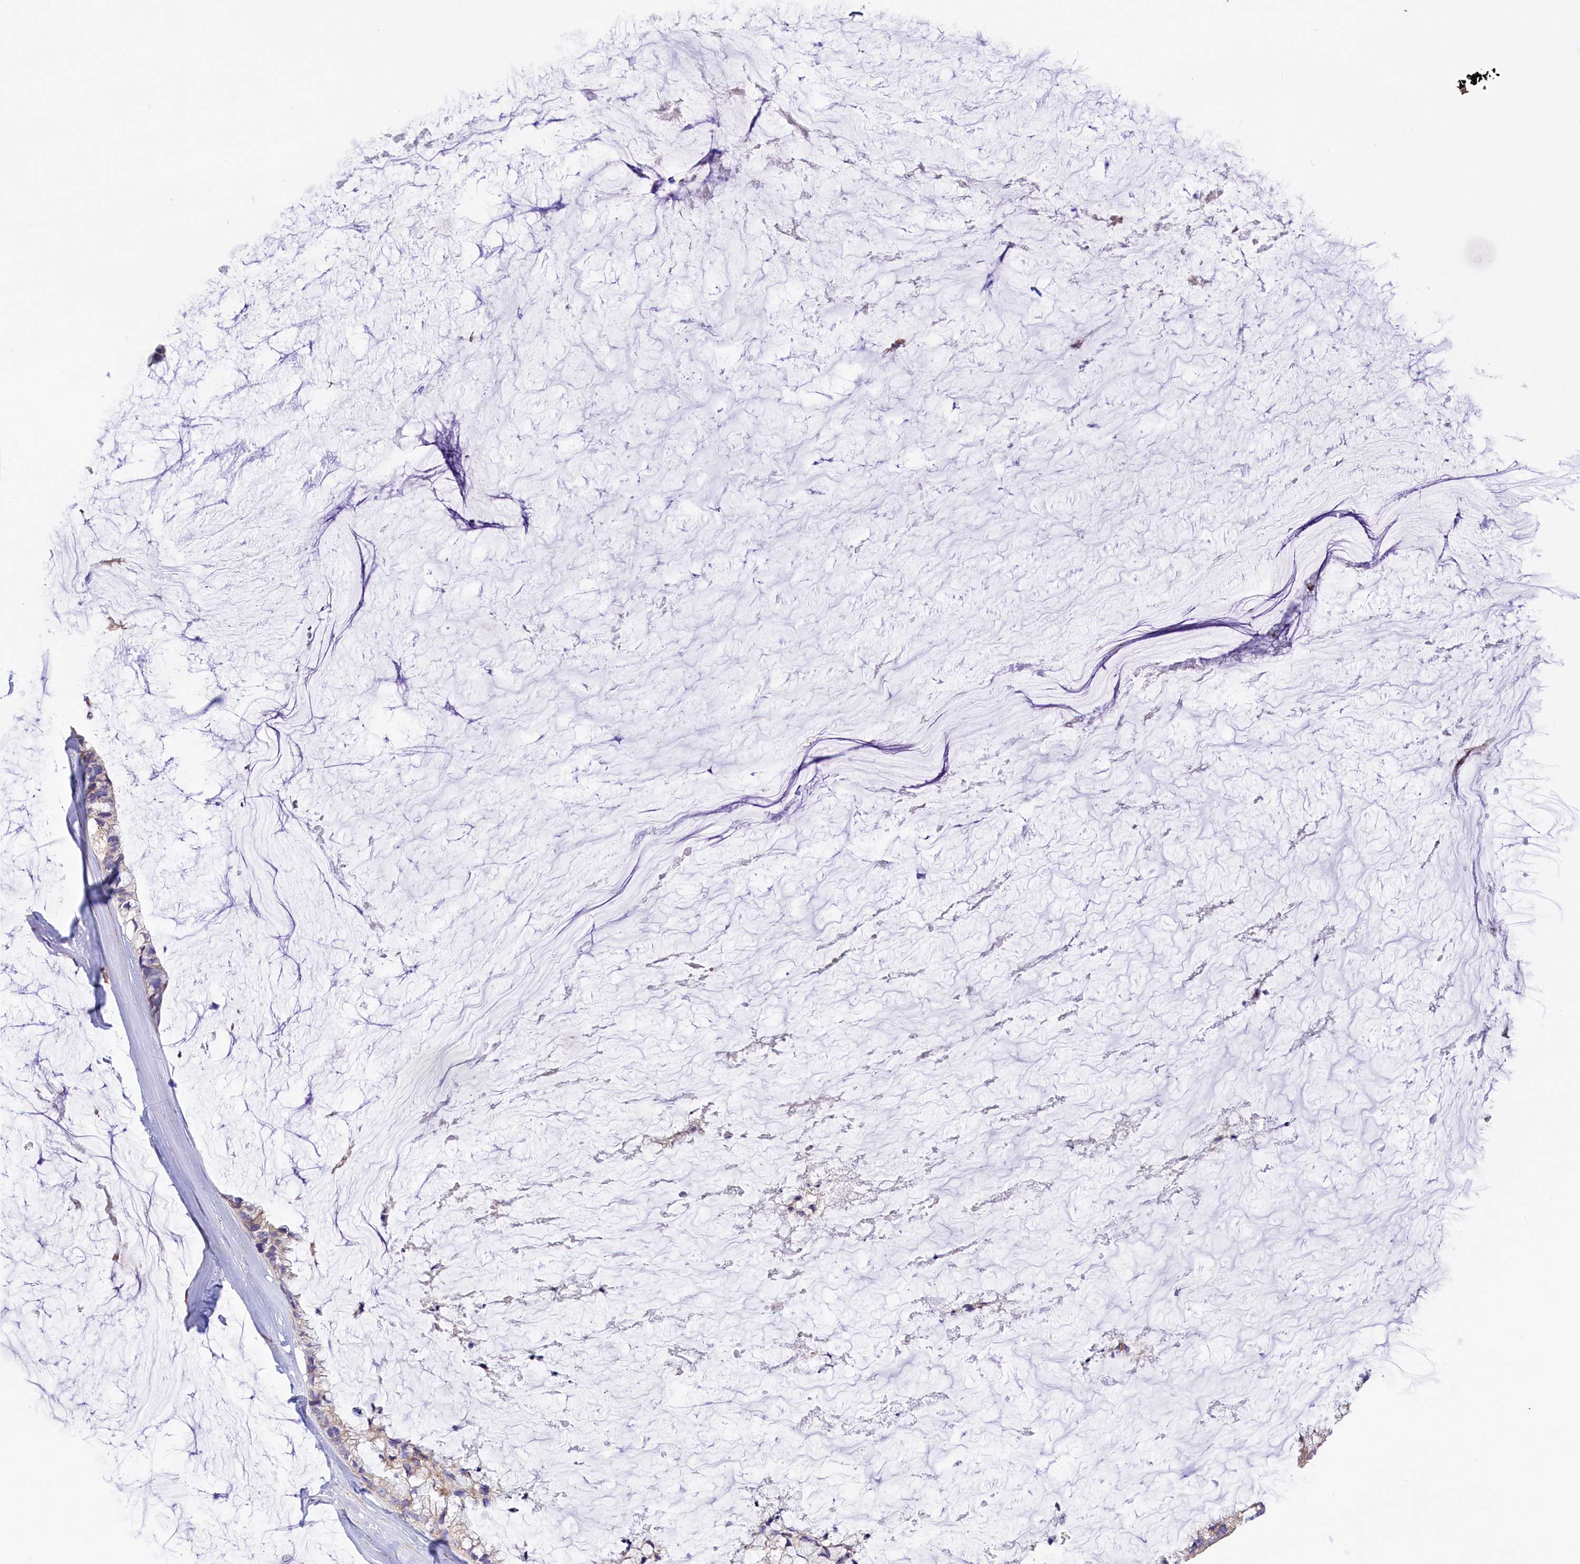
{"staining": {"intensity": "weak", "quantity": "25%-75%", "location": "cytoplasmic/membranous"}, "tissue": "ovarian cancer", "cell_type": "Tumor cells", "image_type": "cancer", "snomed": [{"axis": "morphology", "description": "Cystadenocarcinoma, mucinous, NOS"}, {"axis": "topography", "description": "Ovary"}], "caption": "Mucinous cystadenocarcinoma (ovarian) tissue shows weak cytoplasmic/membranous staining in approximately 25%-75% of tumor cells, visualized by immunohistochemistry. The protein is shown in brown color, while the nuclei are stained blue.", "gene": "CORO7-PAM16", "patient": {"sex": "female", "age": 39}}